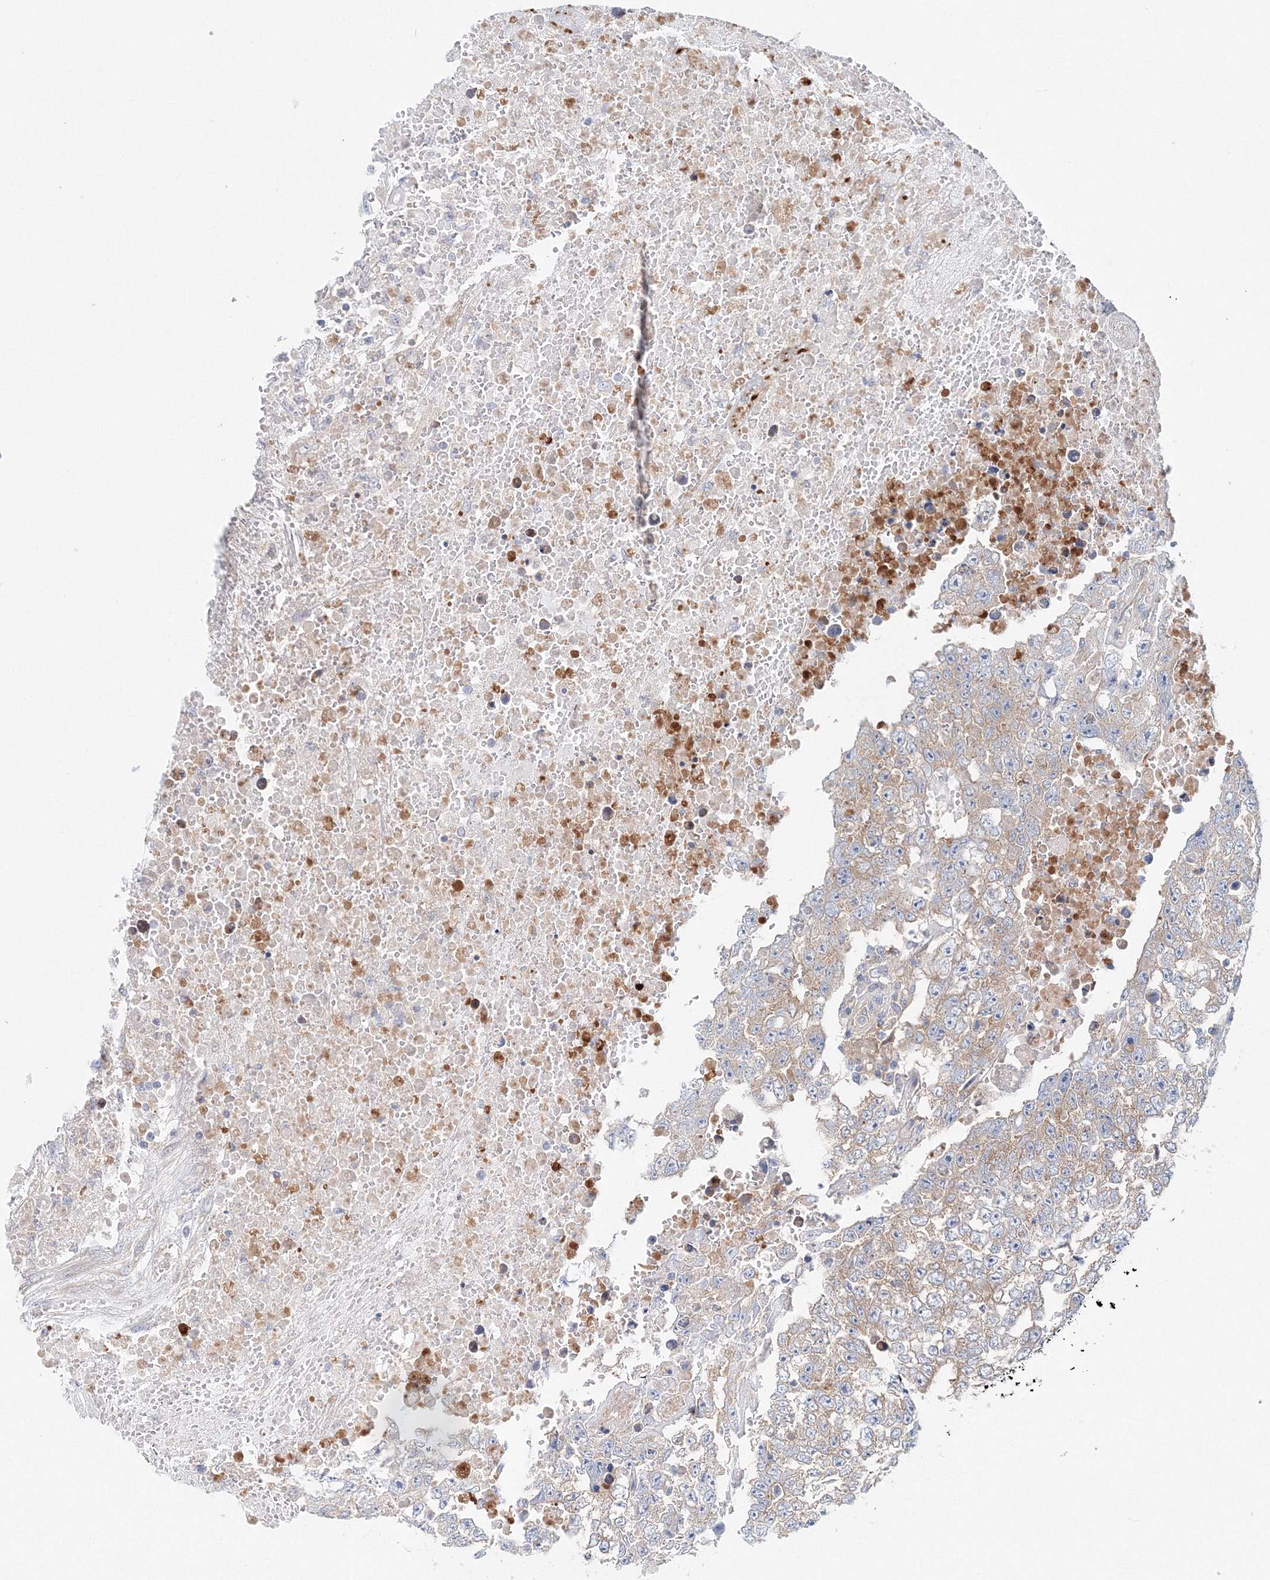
{"staining": {"intensity": "weak", "quantity": ">75%", "location": "cytoplasmic/membranous"}, "tissue": "testis cancer", "cell_type": "Tumor cells", "image_type": "cancer", "snomed": [{"axis": "morphology", "description": "Carcinoma, Embryonal, NOS"}, {"axis": "topography", "description": "Testis"}], "caption": "Immunohistochemical staining of testis cancer reveals low levels of weak cytoplasmic/membranous protein positivity in about >75% of tumor cells.", "gene": "TPRKB", "patient": {"sex": "male", "age": 25}}